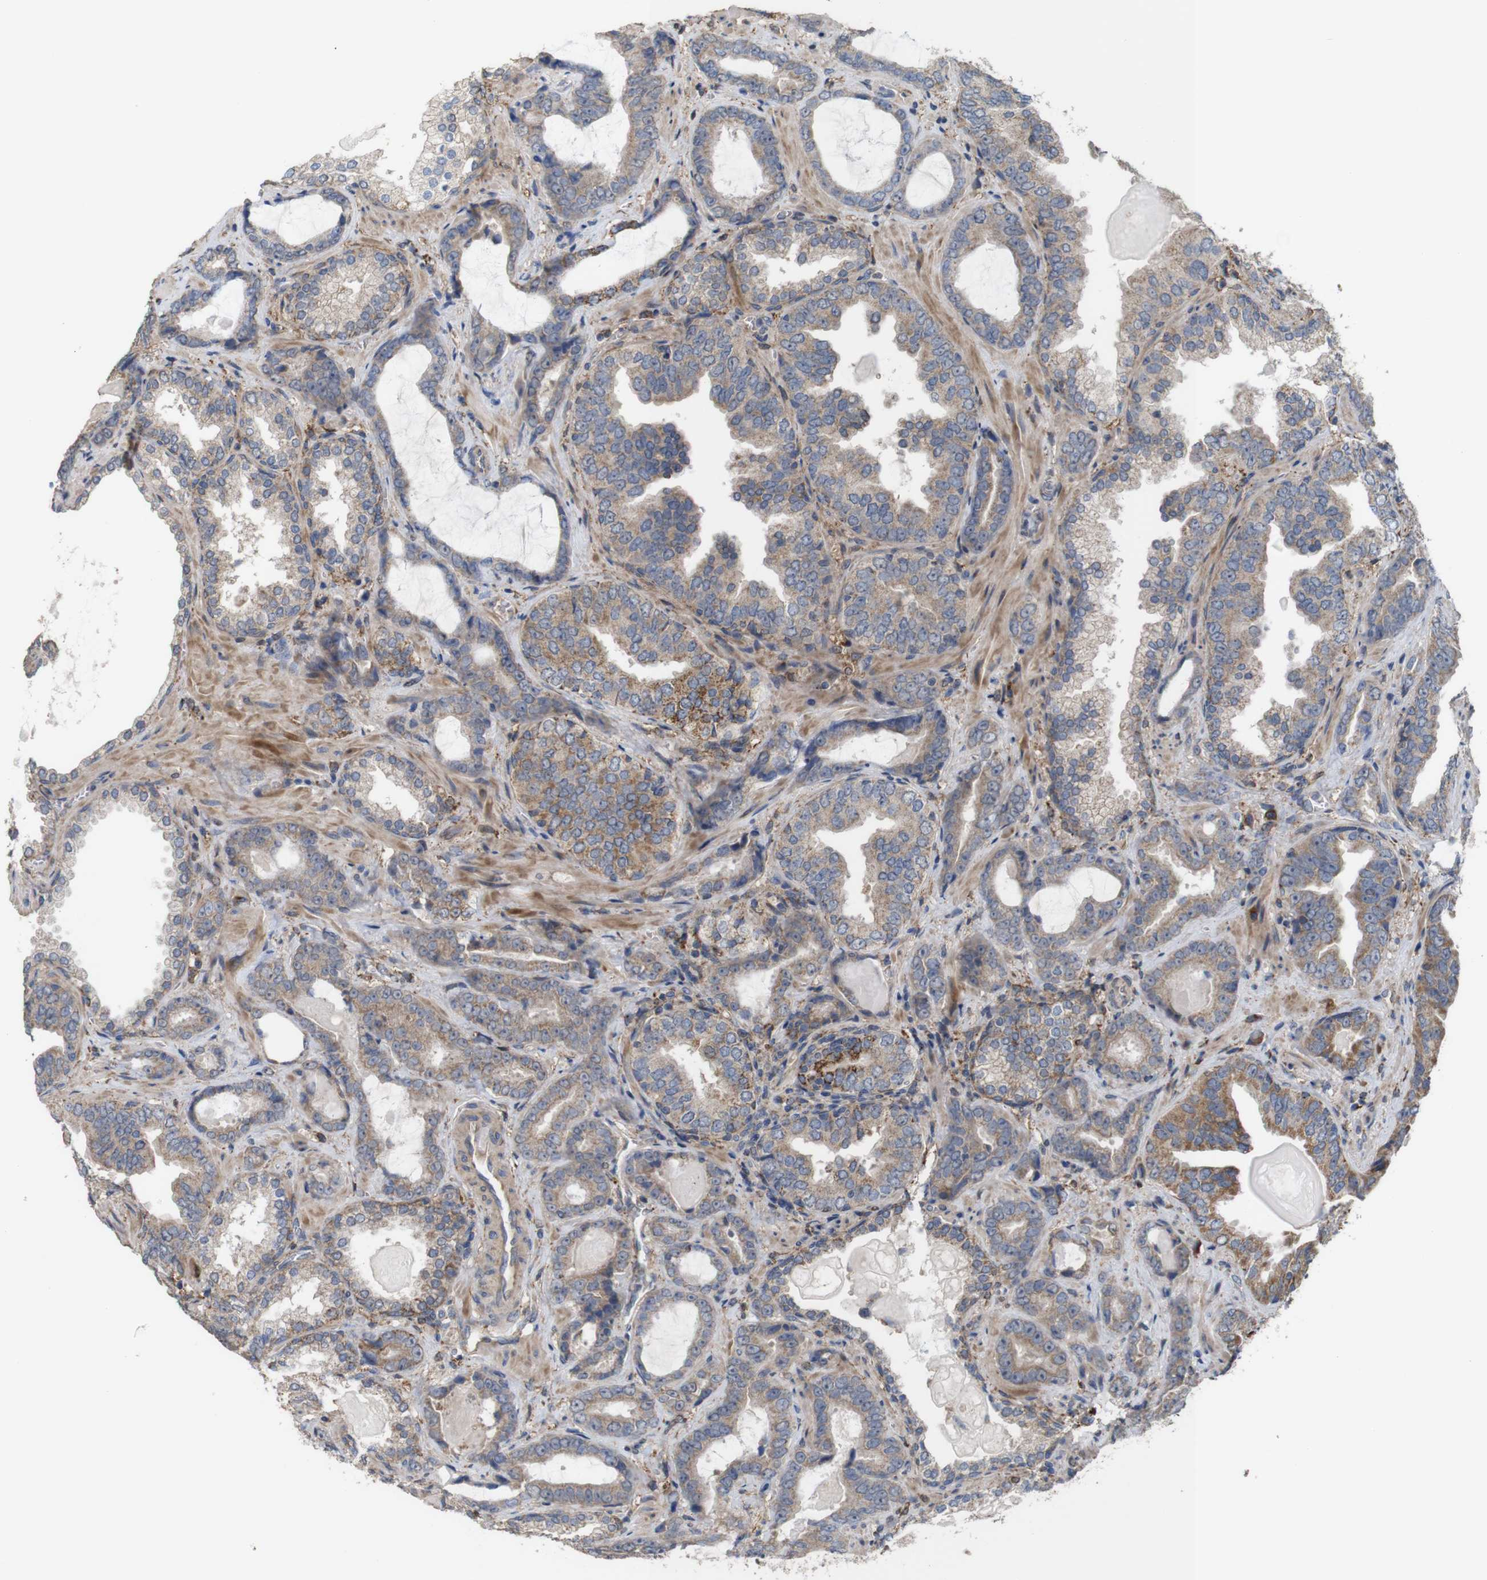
{"staining": {"intensity": "moderate", "quantity": ">75%", "location": "cytoplasmic/membranous"}, "tissue": "prostate cancer", "cell_type": "Tumor cells", "image_type": "cancer", "snomed": [{"axis": "morphology", "description": "Adenocarcinoma, Low grade"}, {"axis": "topography", "description": "Prostate"}], "caption": "Immunohistochemistry (IHC) photomicrograph of neoplastic tissue: adenocarcinoma (low-grade) (prostate) stained using immunohistochemistry (IHC) demonstrates medium levels of moderate protein expression localized specifically in the cytoplasmic/membranous of tumor cells, appearing as a cytoplasmic/membranous brown color.", "gene": "PTPRR", "patient": {"sex": "male", "age": 60}}